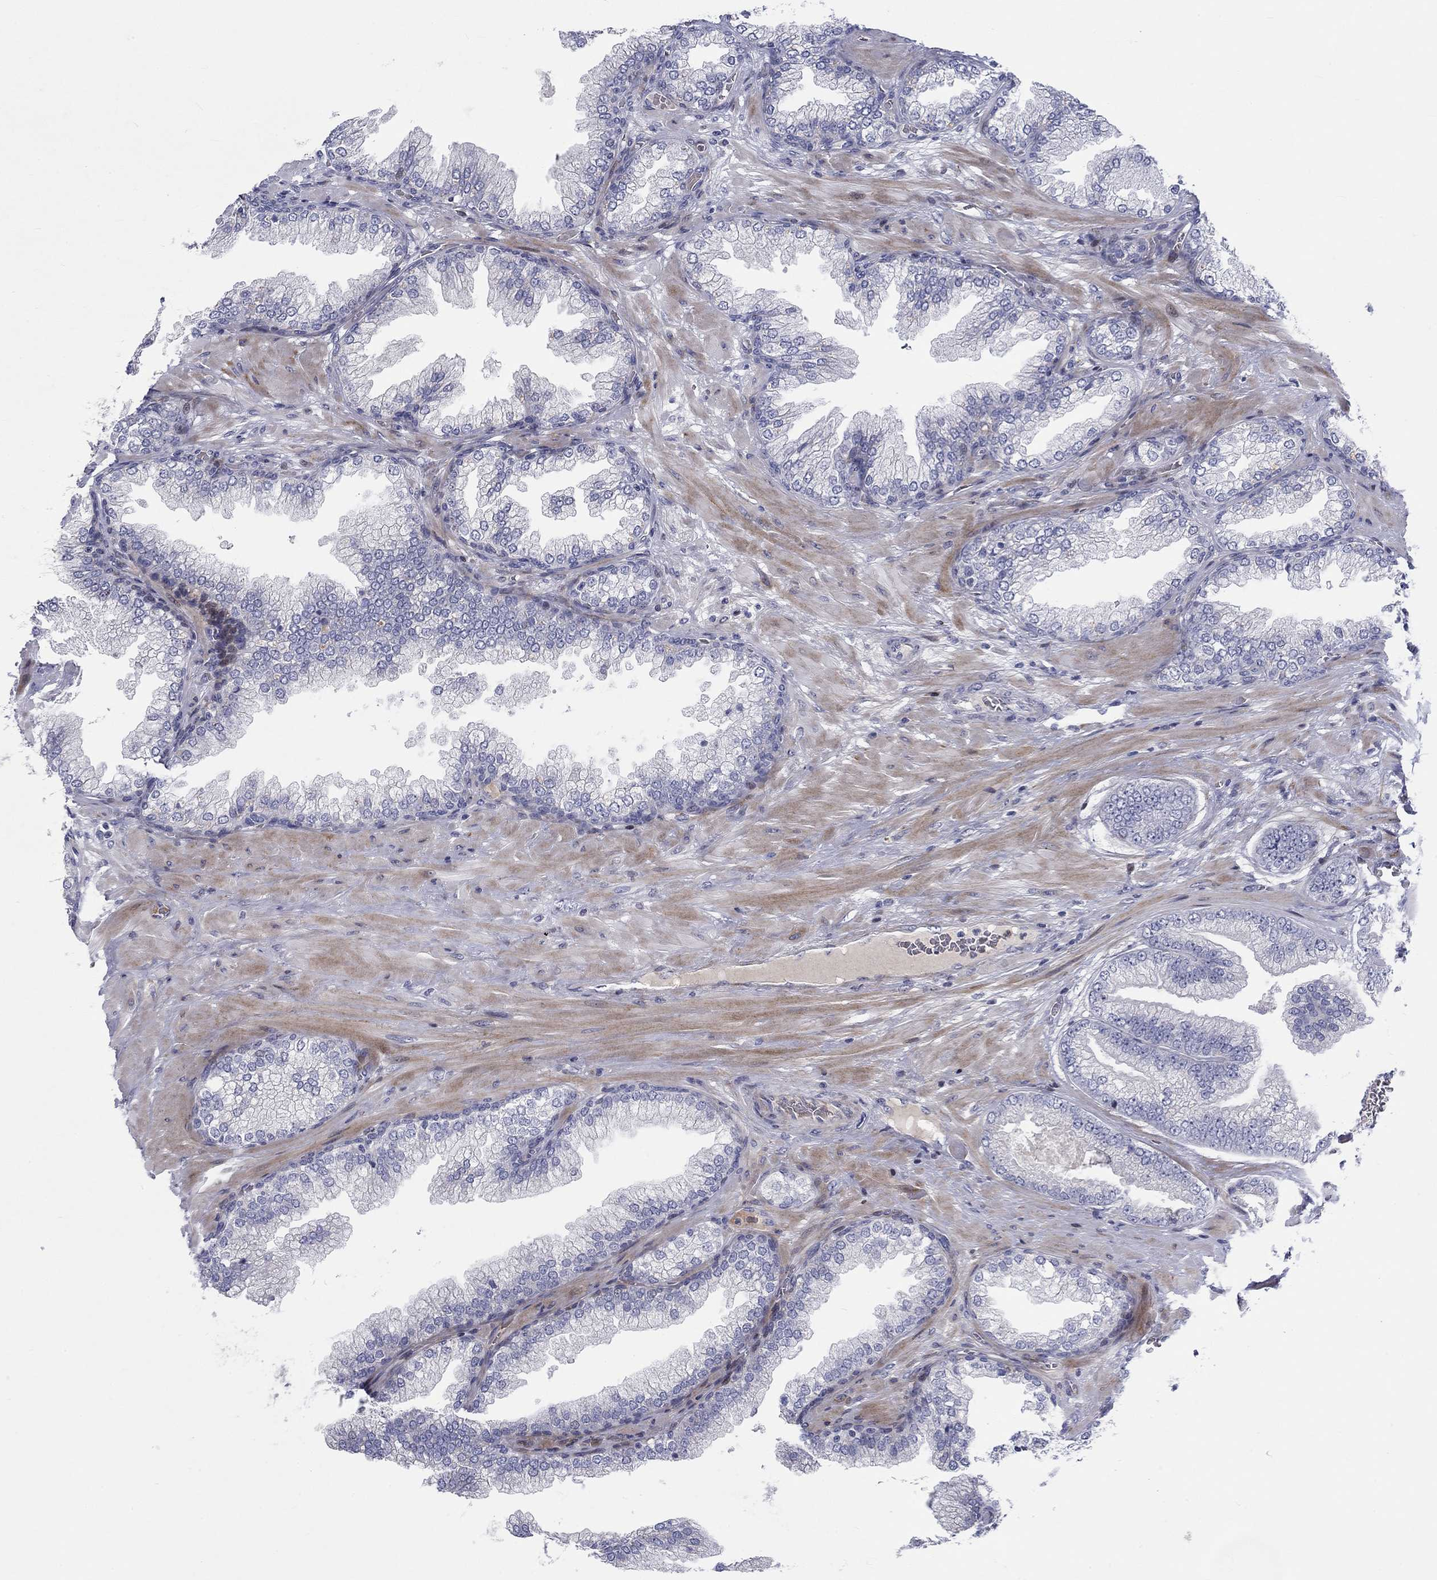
{"staining": {"intensity": "negative", "quantity": "none", "location": "none"}, "tissue": "prostate cancer", "cell_type": "Tumor cells", "image_type": "cancer", "snomed": [{"axis": "morphology", "description": "Adenocarcinoma, Low grade"}, {"axis": "topography", "description": "Prostate"}], "caption": "High magnification brightfield microscopy of prostate cancer stained with DAB (3,3'-diaminobenzidine) (brown) and counterstained with hematoxylin (blue): tumor cells show no significant expression.", "gene": "ARHGAP36", "patient": {"sex": "male", "age": 57}}